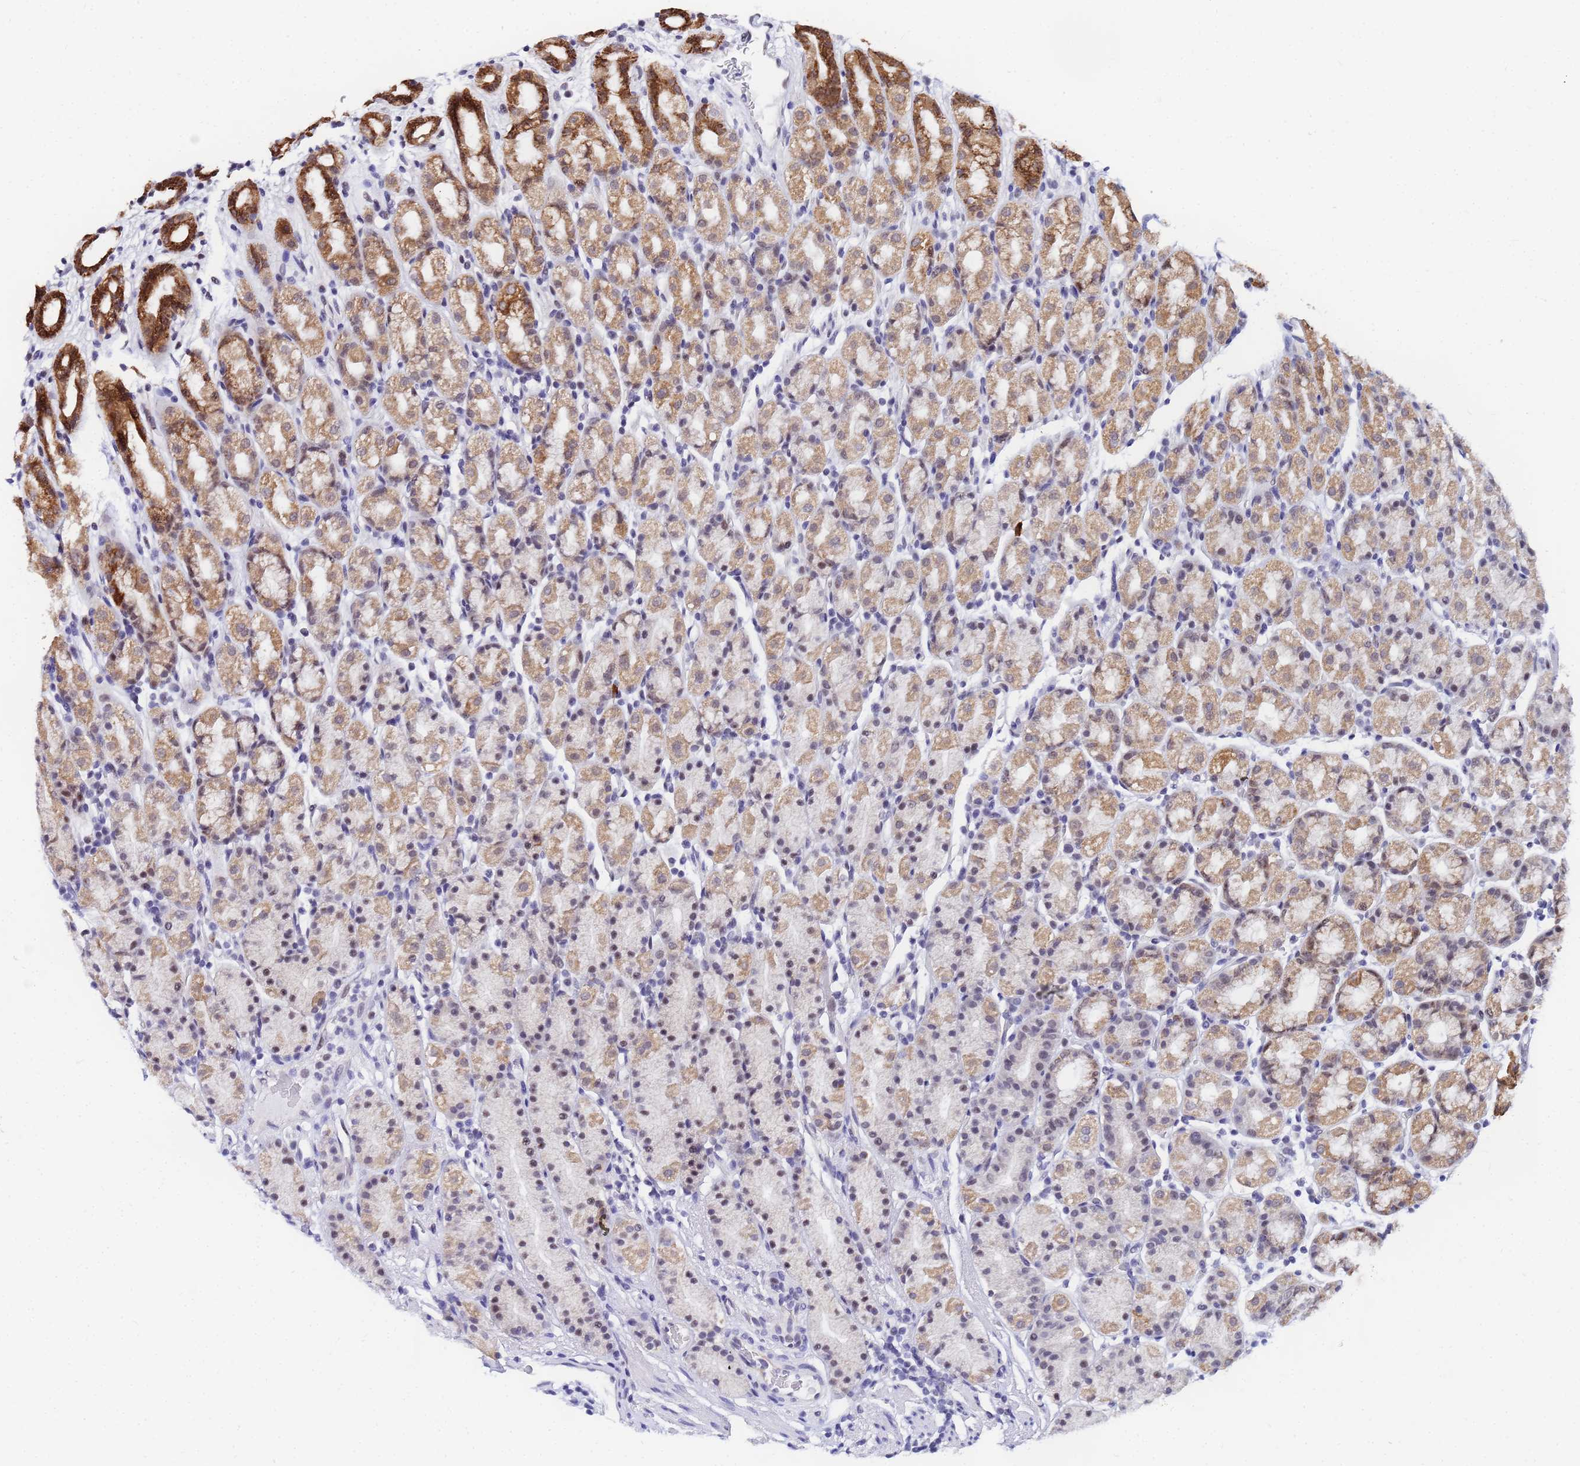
{"staining": {"intensity": "moderate", "quantity": ">75%", "location": "cytoplasmic/membranous,nuclear"}, "tissue": "stomach", "cell_type": "Glandular cells", "image_type": "normal", "snomed": [{"axis": "morphology", "description": "Normal tissue, NOS"}, {"axis": "topography", "description": "Stomach, upper"}, {"axis": "topography", "description": "Stomach, lower"}, {"axis": "topography", "description": "Small intestine"}], "caption": "Immunohistochemistry (IHC) image of normal stomach: human stomach stained using immunohistochemistry (IHC) exhibits medium levels of moderate protein expression localized specifically in the cytoplasmic/membranous,nuclear of glandular cells, appearing as a cytoplasmic/membranous,nuclear brown color.", "gene": "CKMT1A", "patient": {"sex": "male", "age": 68}}